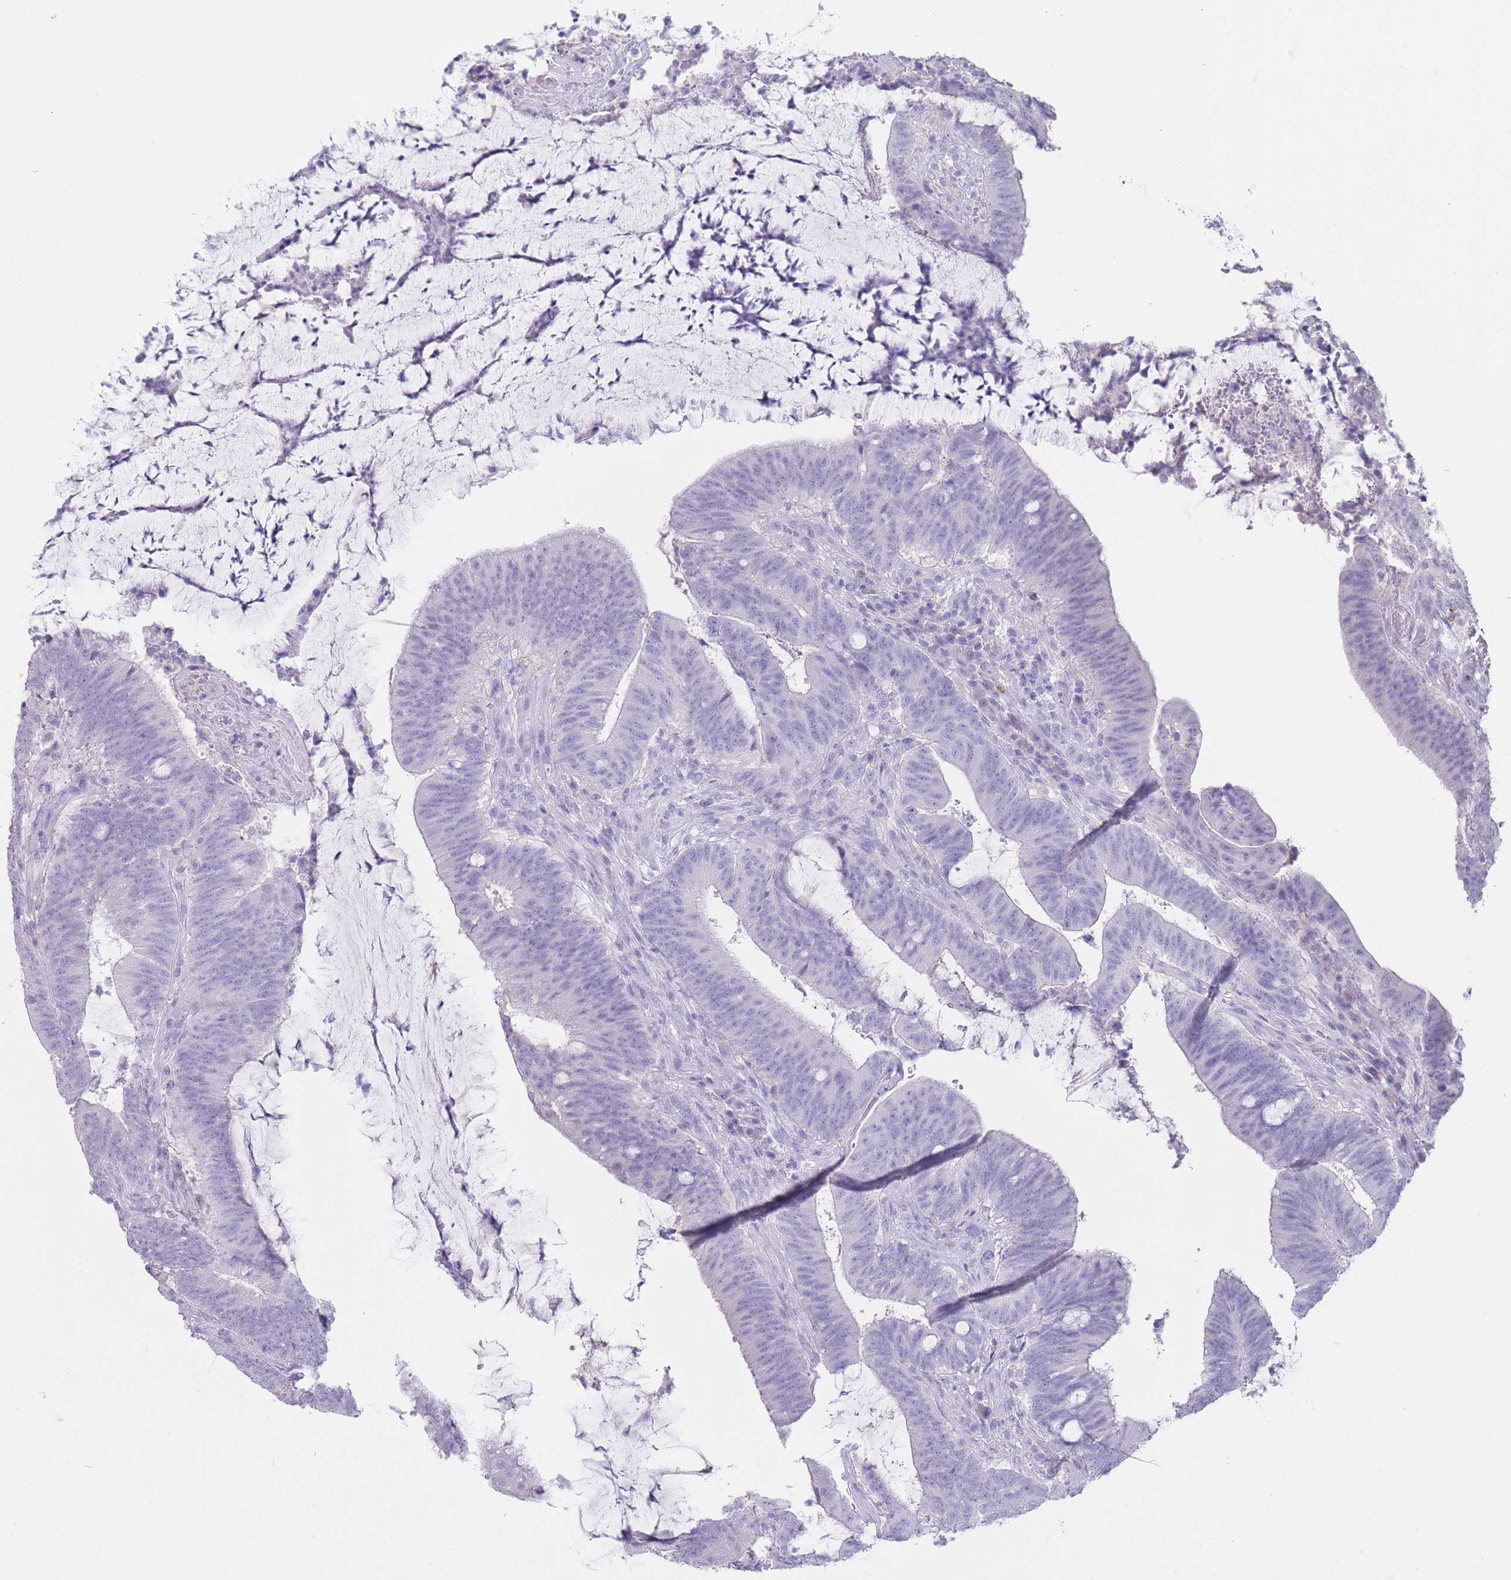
{"staining": {"intensity": "negative", "quantity": "none", "location": "none"}, "tissue": "colorectal cancer", "cell_type": "Tumor cells", "image_type": "cancer", "snomed": [{"axis": "morphology", "description": "Adenocarcinoma, NOS"}, {"axis": "topography", "description": "Colon"}], "caption": "Immunohistochemistry (IHC) image of human colorectal cancer (adenocarcinoma) stained for a protein (brown), which exhibits no staining in tumor cells.", "gene": "CD37", "patient": {"sex": "female", "age": 43}}